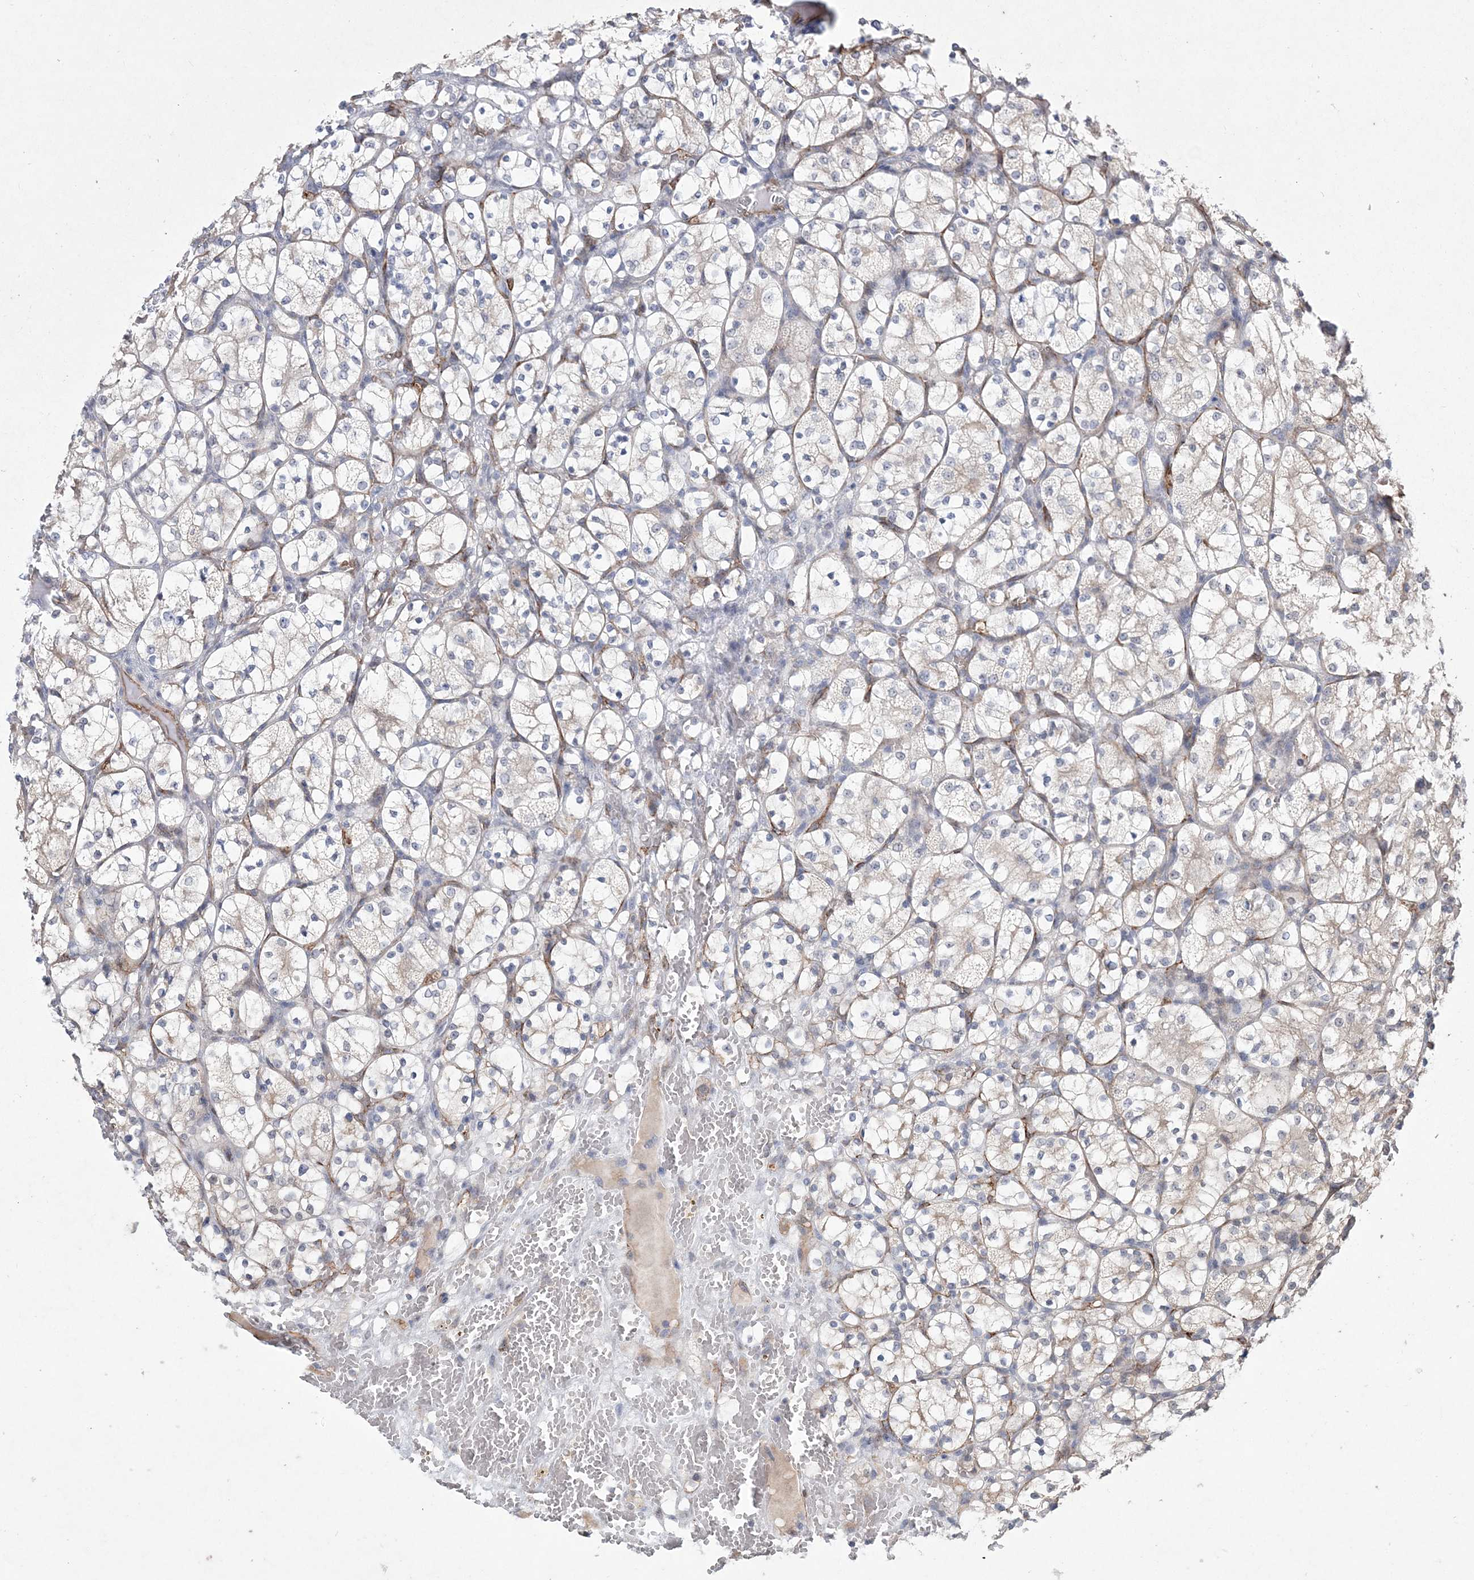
{"staining": {"intensity": "negative", "quantity": "none", "location": "none"}, "tissue": "renal cancer", "cell_type": "Tumor cells", "image_type": "cancer", "snomed": [{"axis": "morphology", "description": "Adenocarcinoma, NOS"}, {"axis": "topography", "description": "Kidney"}], "caption": "Tumor cells show no significant protein staining in renal cancer. Brightfield microscopy of immunohistochemistry stained with DAB (3,3'-diaminobenzidine) (brown) and hematoxylin (blue), captured at high magnification.", "gene": "DPCD", "patient": {"sex": "female", "age": 69}}